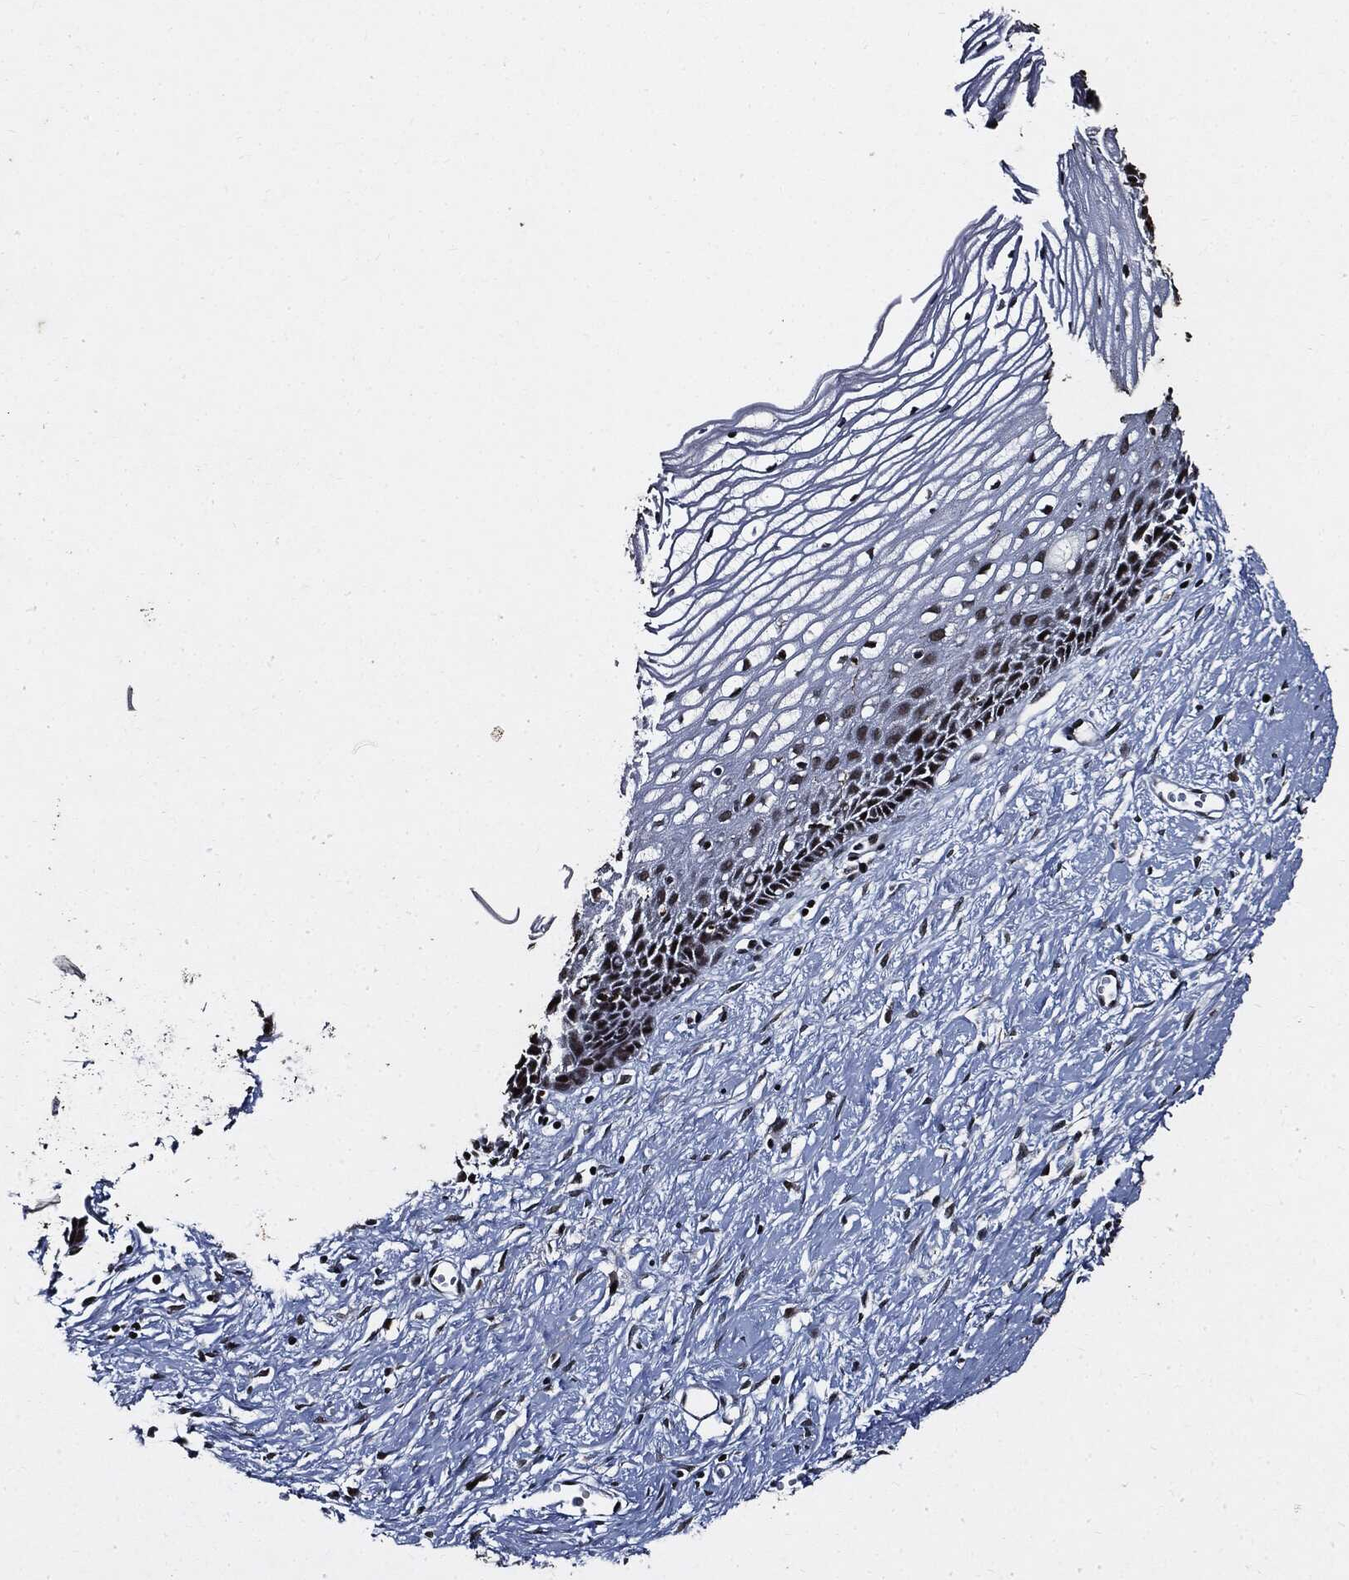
{"staining": {"intensity": "strong", "quantity": "<25%", "location": "nuclear"}, "tissue": "cervix", "cell_type": "Squamous epithelial cells", "image_type": "normal", "snomed": [{"axis": "morphology", "description": "Normal tissue, NOS"}, {"axis": "topography", "description": "Cervix"}], "caption": "Immunohistochemistry (IHC) image of normal cervix stained for a protein (brown), which demonstrates medium levels of strong nuclear expression in about <25% of squamous epithelial cells.", "gene": "SUGT1", "patient": {"sex": "female", "age": 40}}